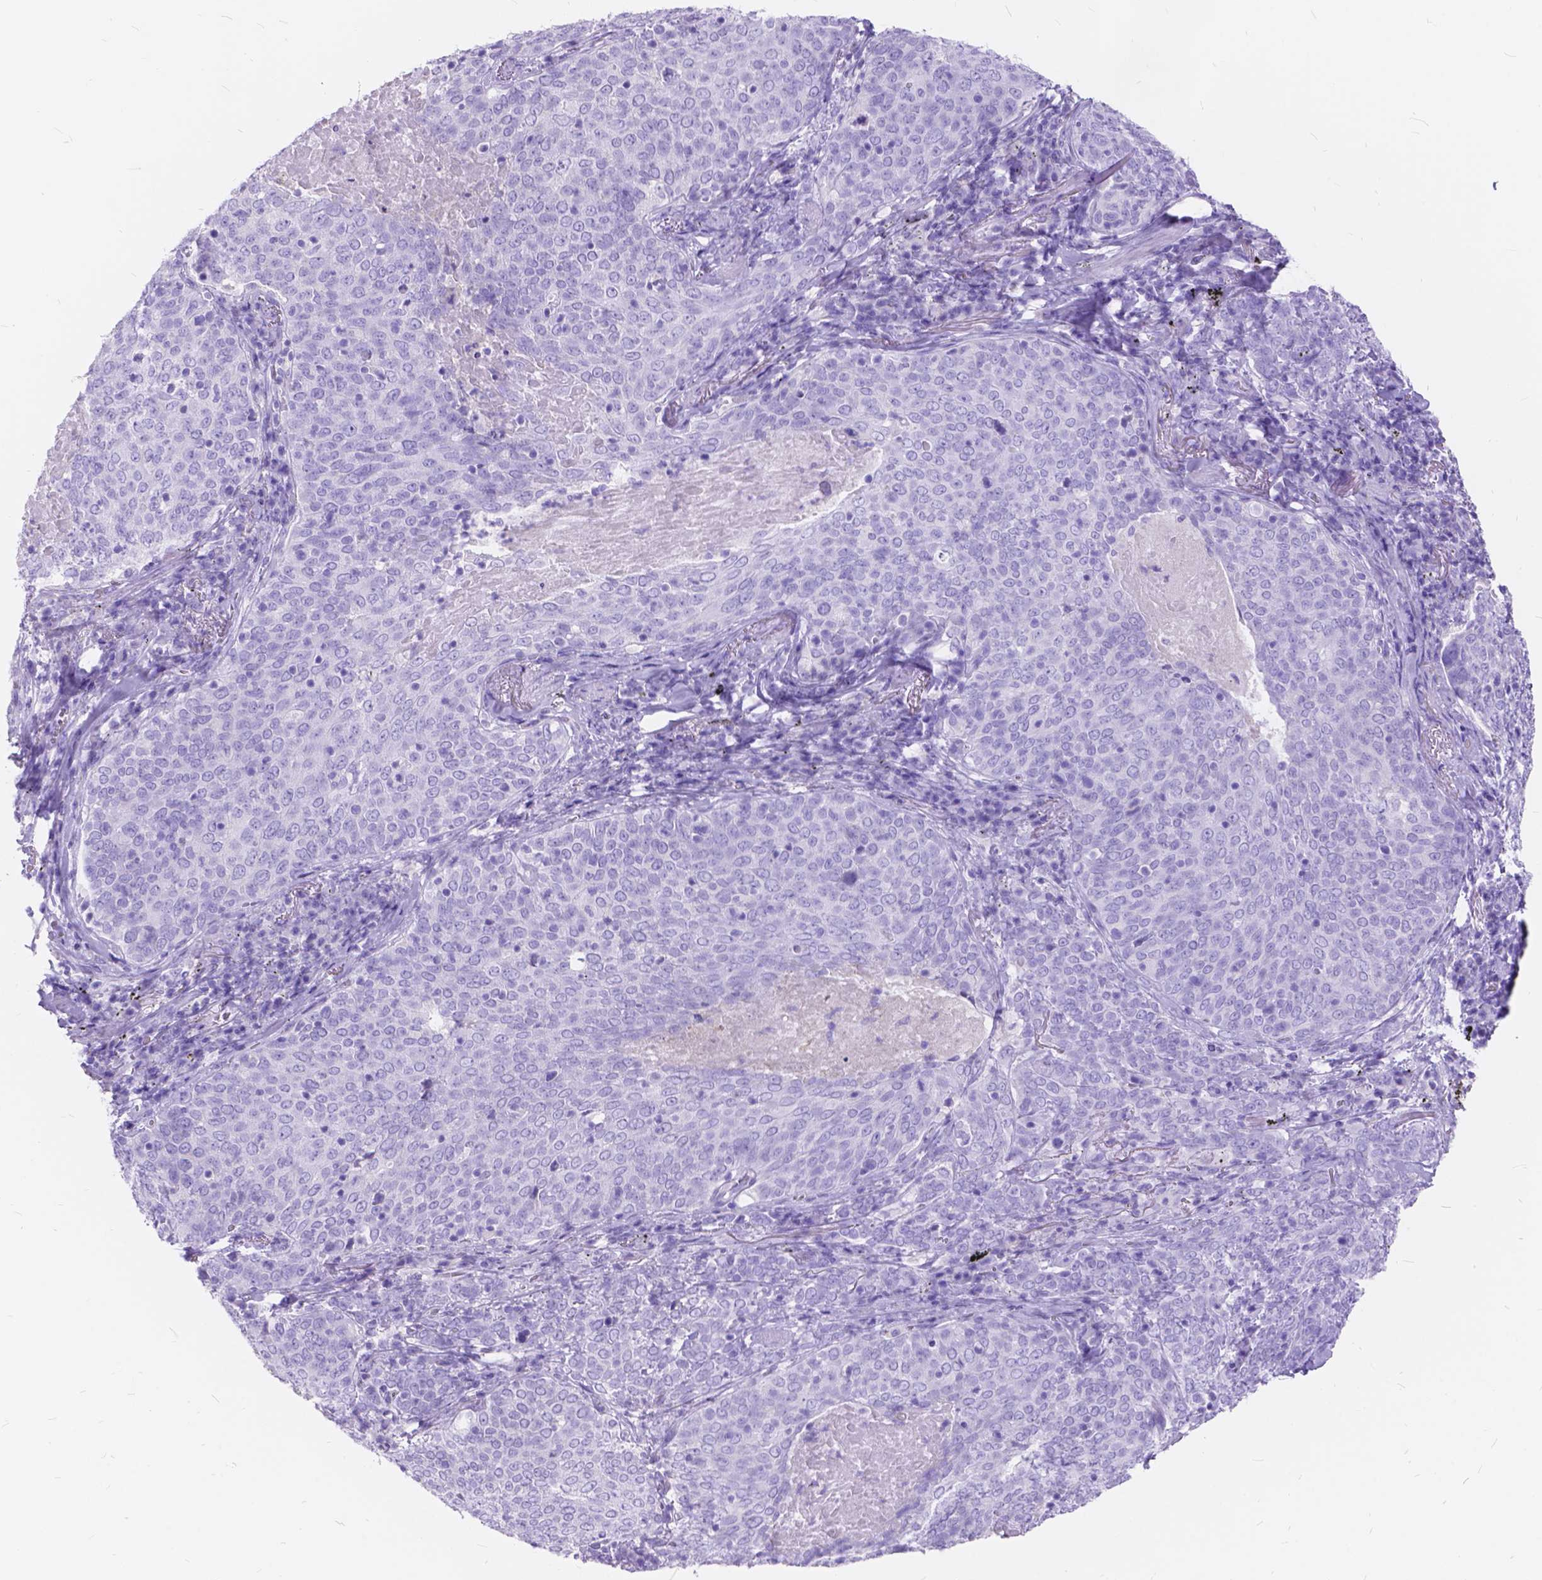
{"staining": {"intensity": "negative", "quantity": "none", "location": "none"}, "tissue": "lung cancer", "cell_type": "Tumor cells", "image_type": "cancer", "snomed": [{"axis": "morphology", "description": "Squamous cell carcinoma, NOS"}, {"axis": "topography", "description": "Lung"}], "caption": "This photomicrograph is of squamous cell carcinoma (lung) stained with immunohistochemistry (IHC) to label a protein in brown with the nuclei are counter-stained blue. There is no positivity in tumor cells.", "gene": "FOXL2", "patient": {"sex": "male", "age": 82}}